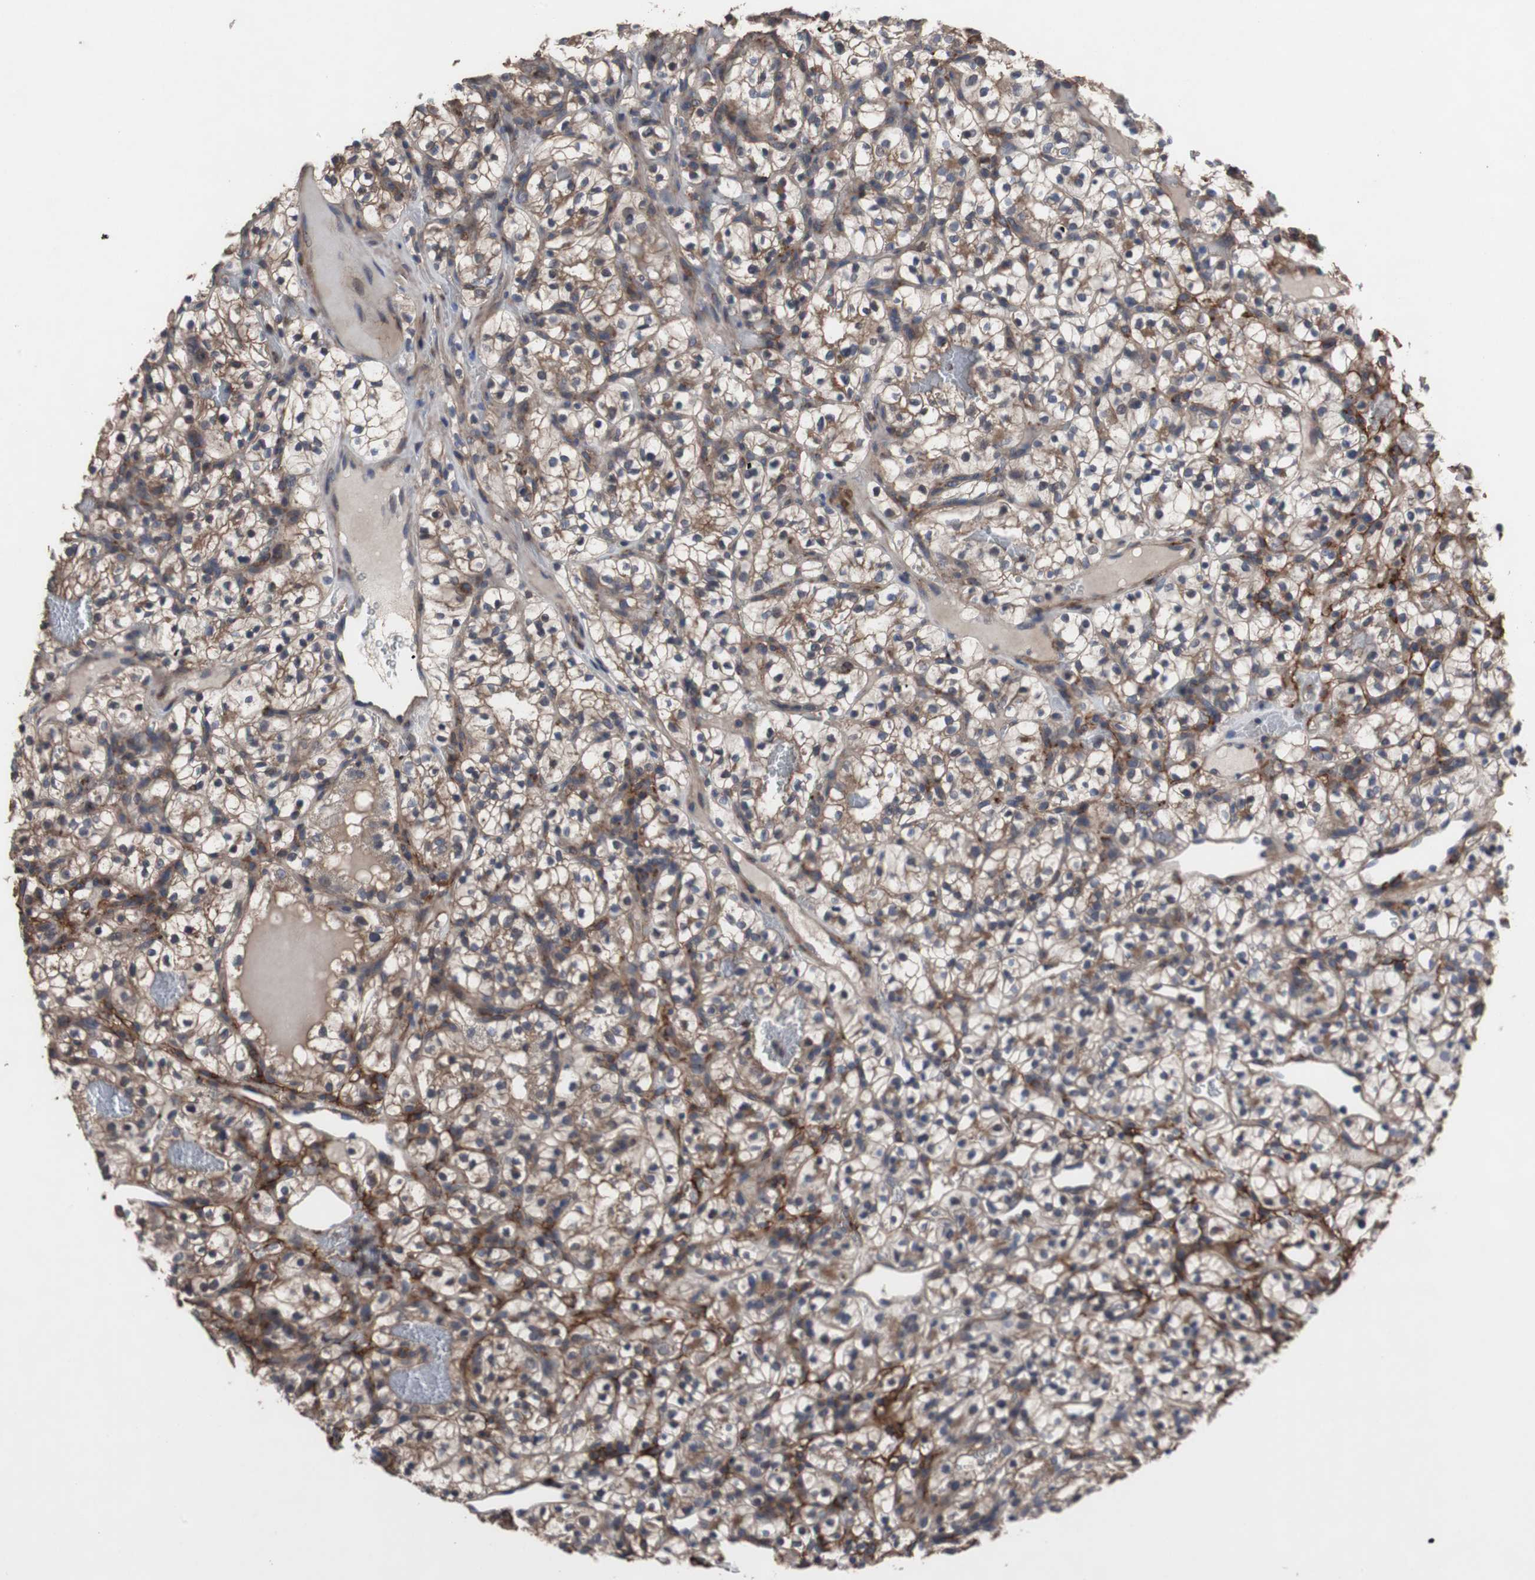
{"staining": {"intensity": "moderate", "quantity": "<25%", "location": "cytoplasmic/membranous"}, "tissue": "renal cancer", "cell_type": "Tumor cells", "image_type": "cancer", "snomed": [{"axis": "morphology", "description": "Adenocarcinoma, NOS"}, {"axis": "topography", "description": "Kidney"}], "caption": "Brown immunohistochemical staining in renal cancer (adenocarcinoma) displays moderate cytoplasmic/membranous expression in about <25% of tumor cells. The staining was performed using DAB, with brown indicating positive protein expression. Nuclei are stained blue with hematoxylin.", "gene": "COL6A2", "patient": {"sex": "female", "age": 57}}